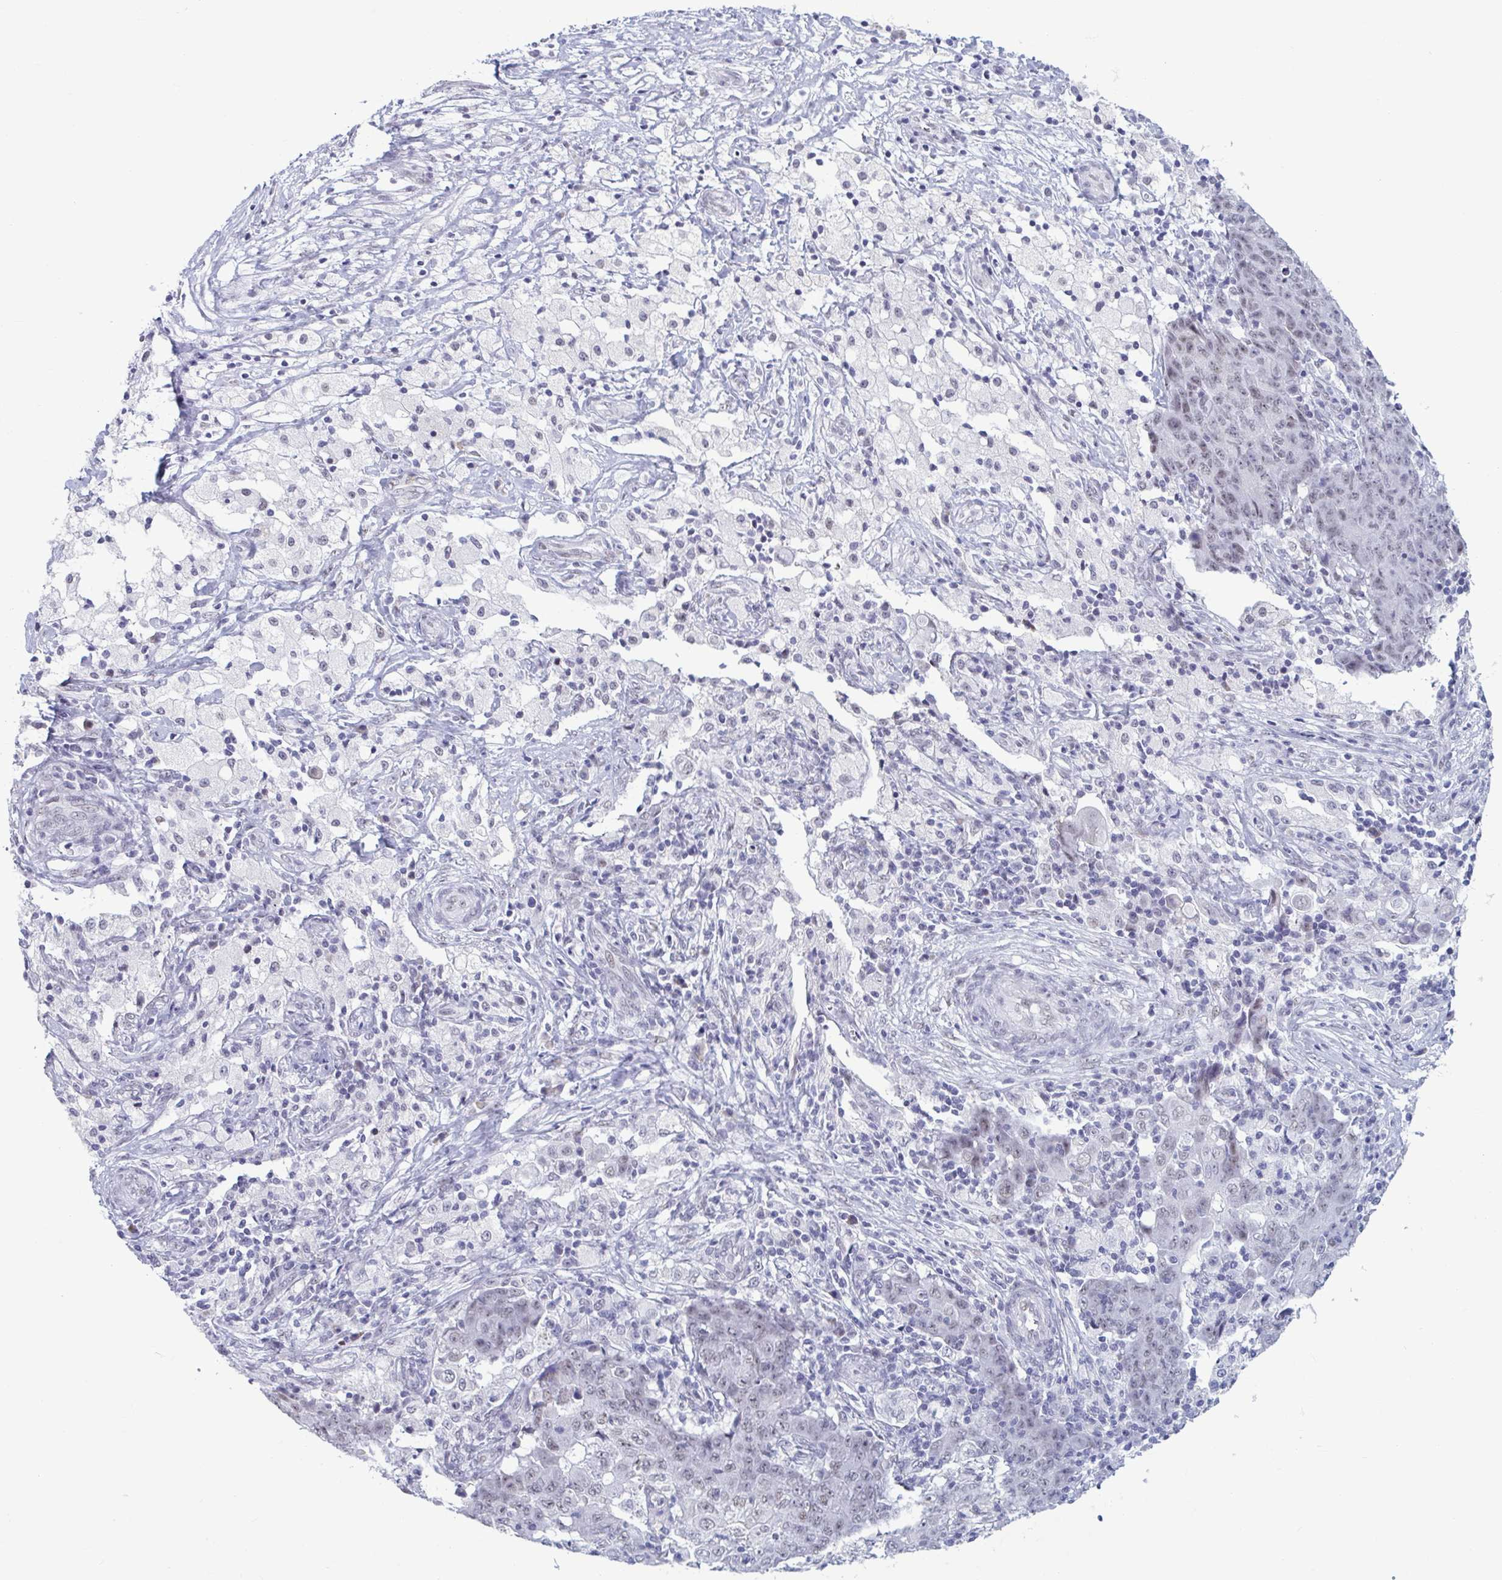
{"staining": {"intensity": "weak", "quantity": "<25%", "location": "nuclear"}, "tissue": "ovarian cancer", "cell_type": "Tumor cells", "image_type": "cancer", "snomed": [{"axis": "morphology", "description": "Carcinoma, endometroid"}, {"axis": "topography", "description": "Ovary"}], "caption": "The histopathology image displays no staining of tumor cells in ovarian cancer.", "gene": "MSMB", "patient": {"sex": "female", "age": 42}}